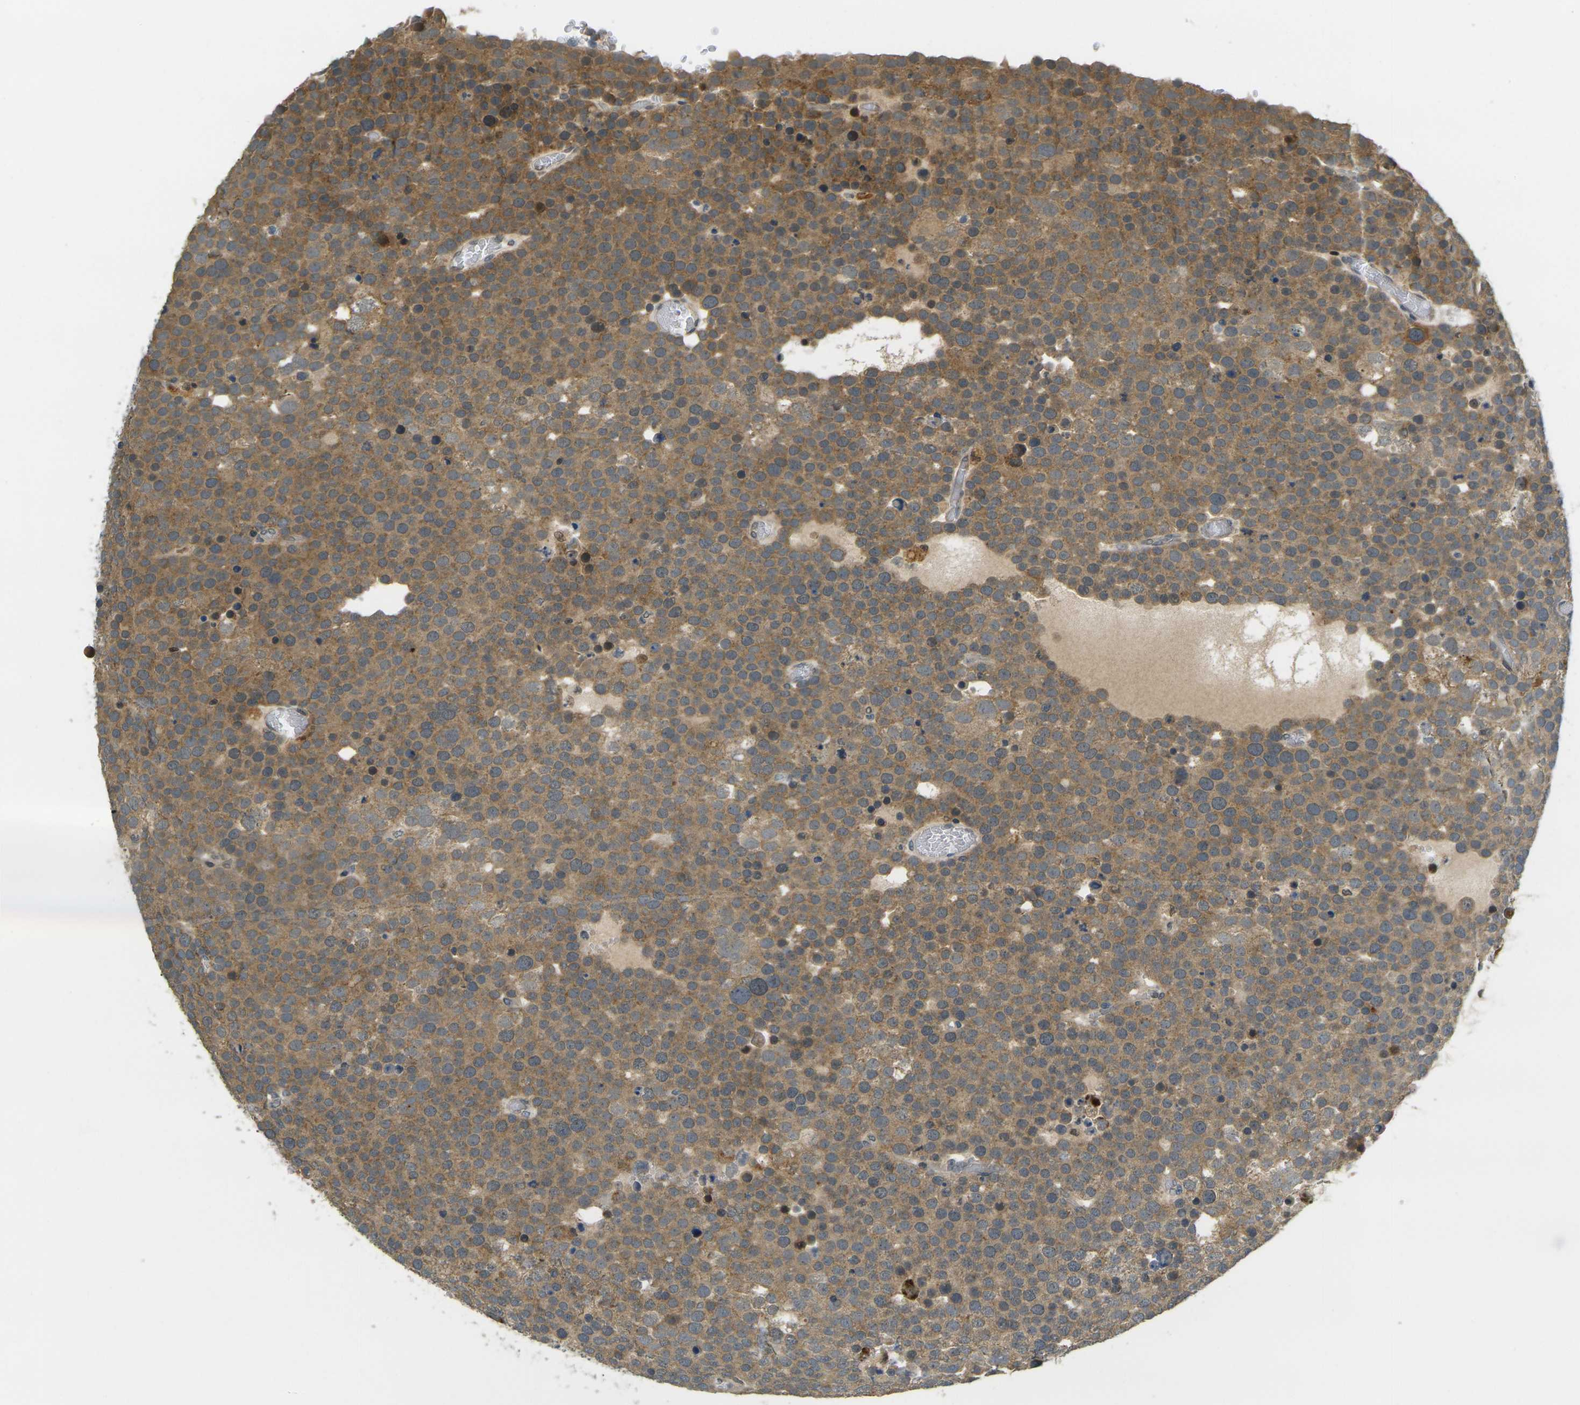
{"staining": {"intensity": "moderate", "quantity": ">75%", "location": "cytoplasmic/membranous"}, "tissue": "testis cancer", "cell_type": "Tumor cells", "image_type": "cancer", "snomed": [{"axis": "morphology", "description": "Seminoma, NOS"}, {"axis": "topography", "description": "Testis"}], "caption": "This photomicrograph shows IHC staining of testis seminoma, with medium moderate cytoplasmic/membranous positivity in approximately >75% of tumor cells.", "gene": "KLHL8", "patient": {"sex": "male", "age": 71}}